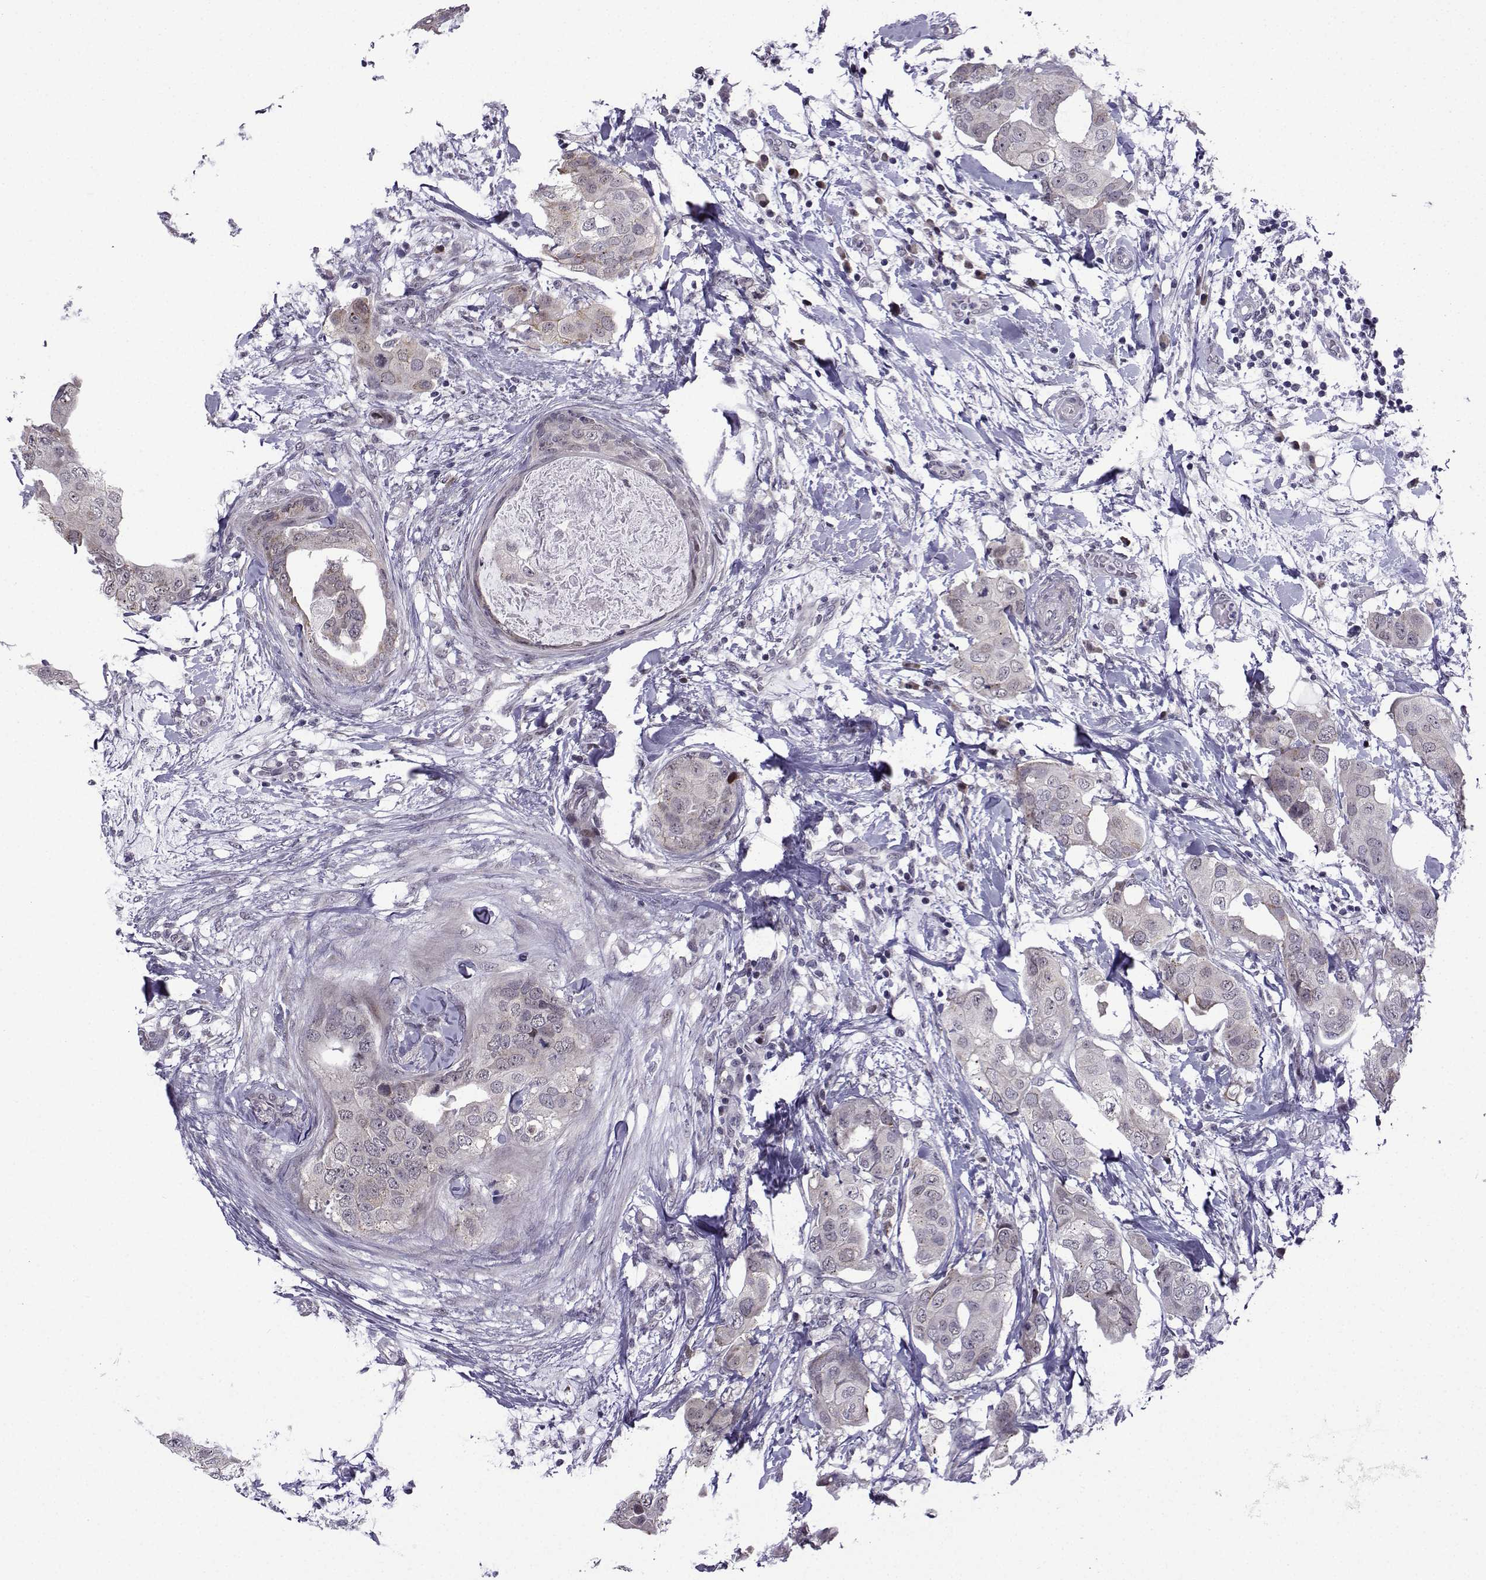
{"staining": {"intensity": "weak", "quantity": "<25%", "location": "cytoplasmic/membranous"}, "tissue": "breast cancer", "cell_type": "Tumor cells", "image_type": "cancer", "snomed": [{"axis": "morphology", "description": "Normal tissue, NOS"}, {"axis": "morphology", "description": "Duct carcinoma"}, {"axis": "topography", "description": "Breast"}], "caption": "Breast cancer (intraductal carcinoma) was stained to show a protein in brown. There is no significant staining in tumor cells.", "gene": "FGF3", "patient": {"sex": "female", "age": 40}}